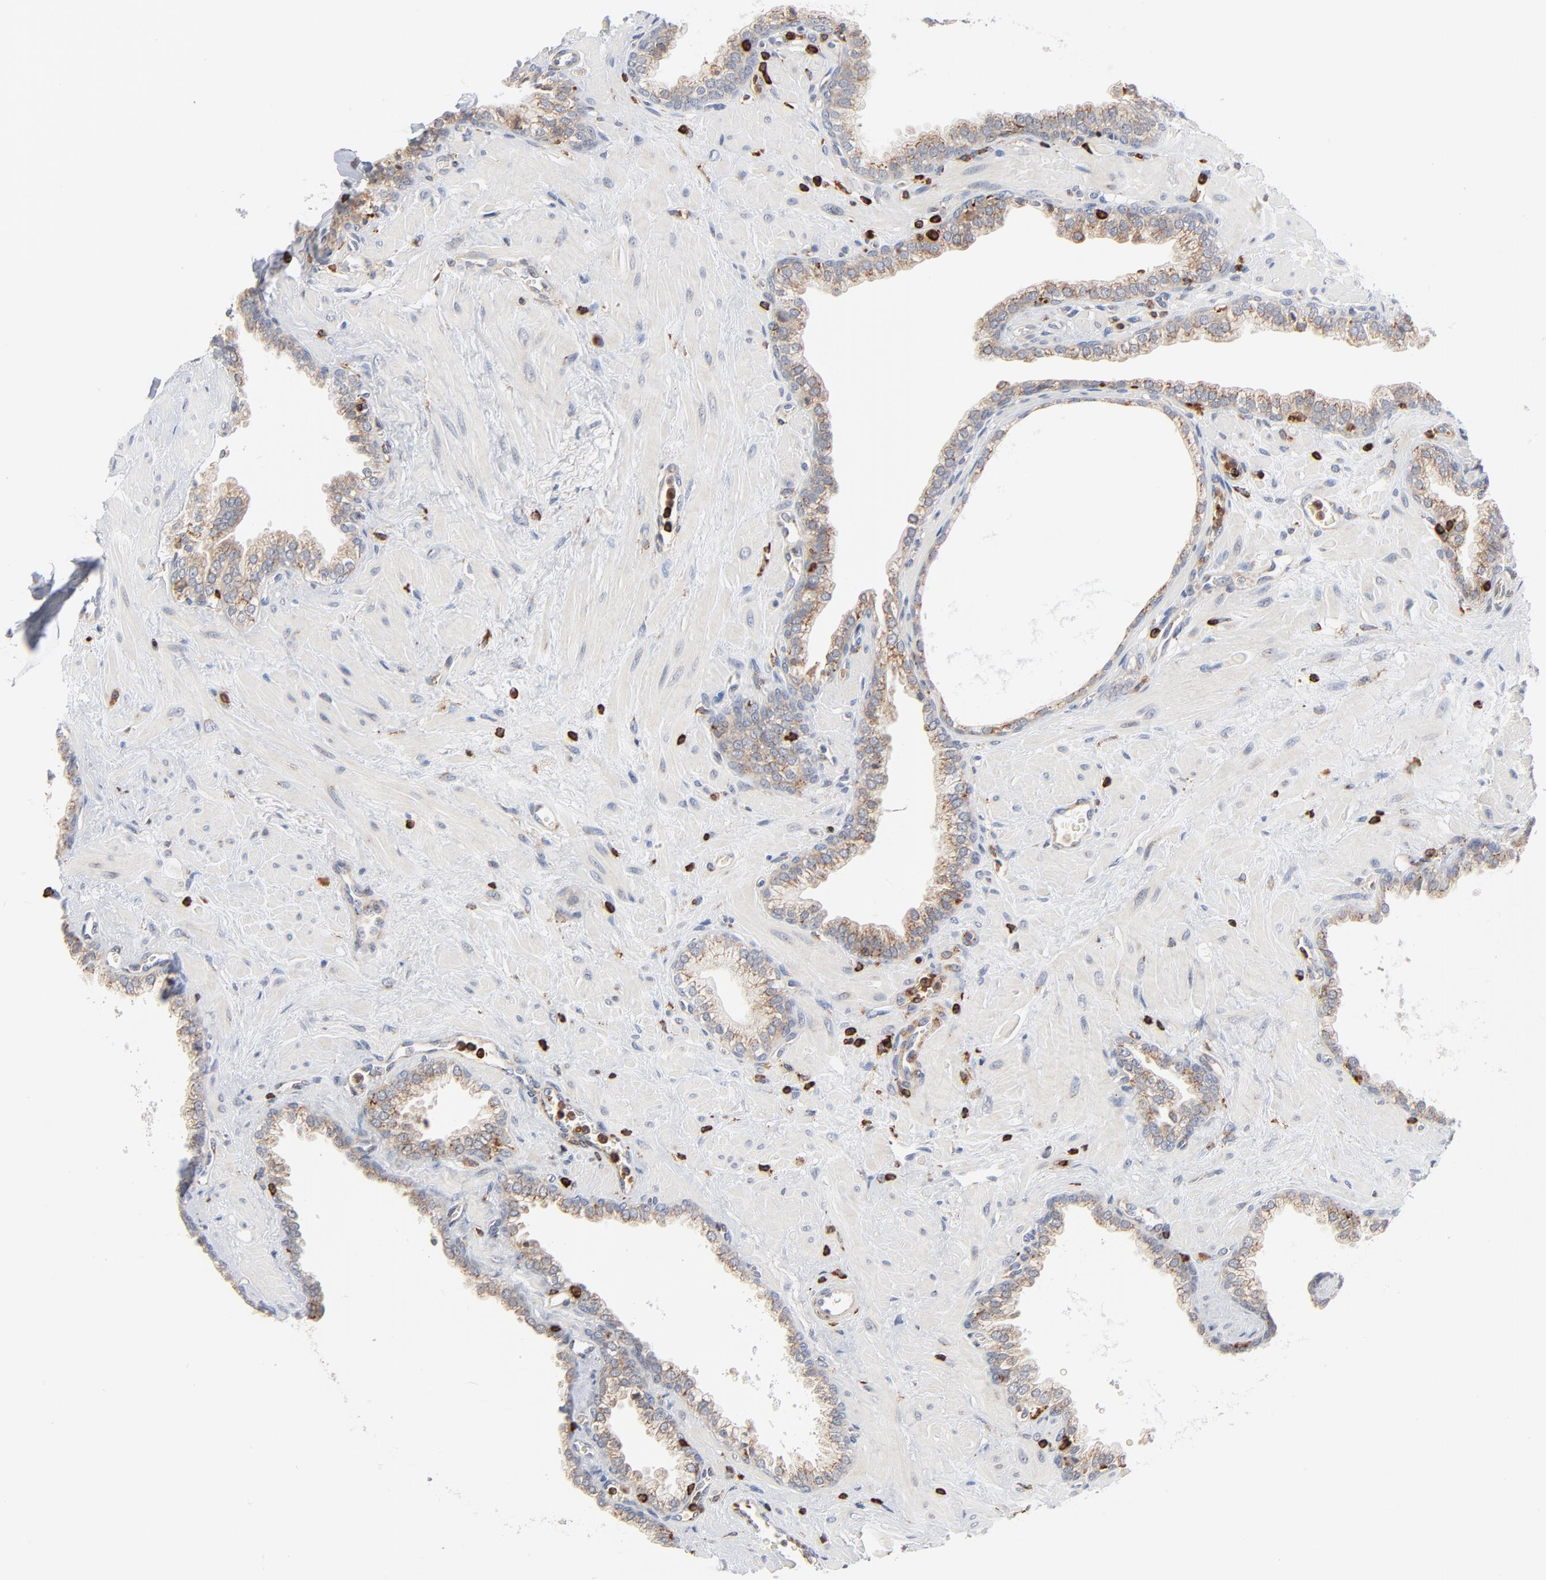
{"staining": {"intensity": "weak", "quantity": "<25%", "location": "cytoplasmic/membranous"}, "tissue": "prostate", "cell_type": "Glandular cells", "image_type": "normal", "snomed": [{"axis": "morphology", "description": "Normal tissue, NOS"}, {"axis": "topography", "description": "Prostate"}], "caption": "This is an immunohistochemistry (IHC) histopathology image of benign human prostate. There is no positivity in glandular cells.", "gene": "SH3KBP1", "patient": {"sex": "male", "age": 60}}